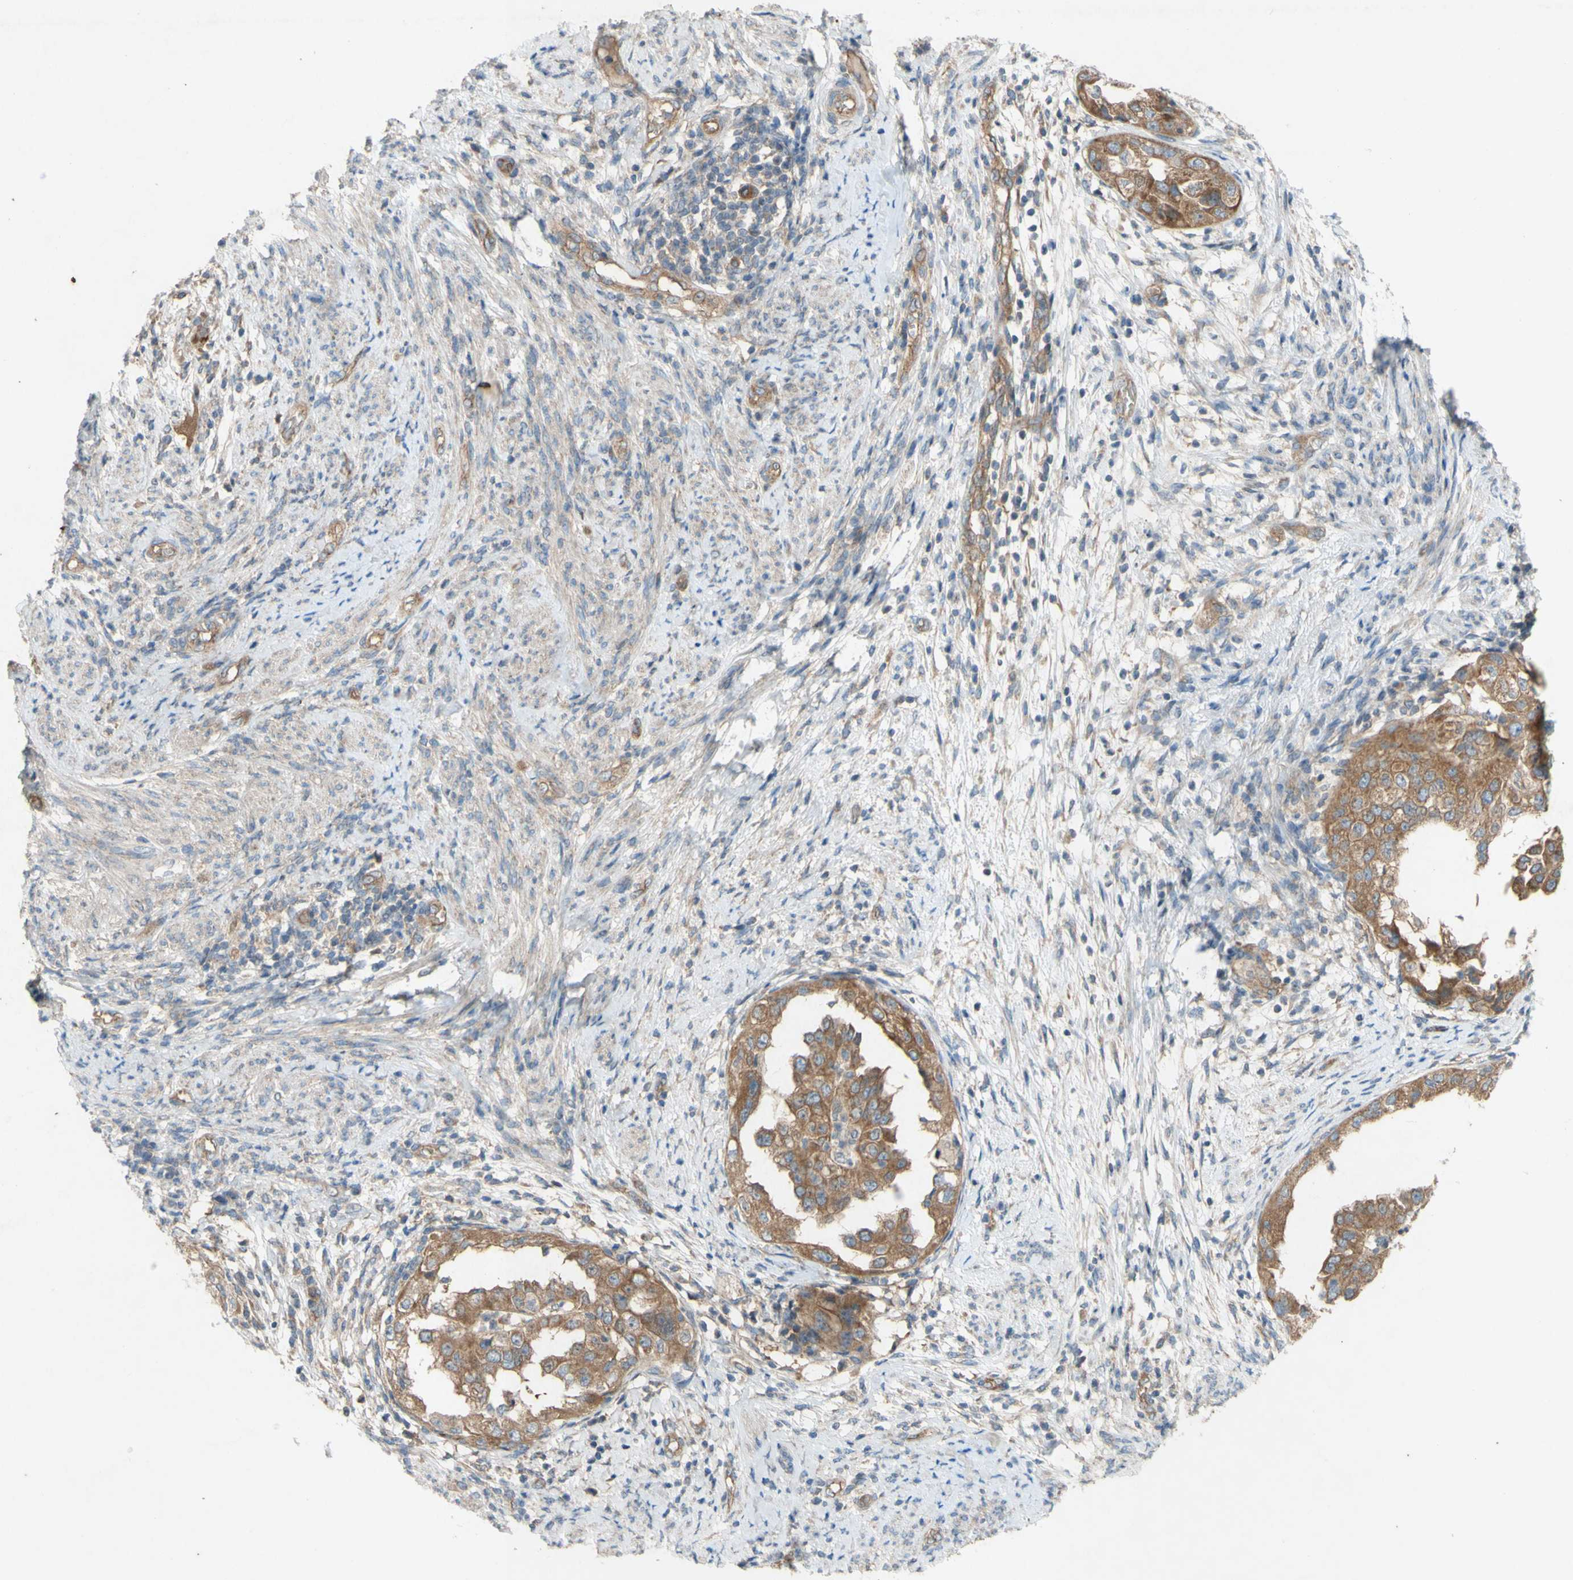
{"staining": {"intensity": "moderate", "quantity": "25%-75%", "location": "cytoplasmic/membranous"}, "tissue": "endometrial cancer", "cell_type": "Tumor cells", "image_type": "cancer", "snomed": [{"axis": "morphology", "description": "Adenocarcinoma, NOS"}, {"axis": "topography", "description": "Endometrium"}], "caption": "A histopathology image of endometrial cancer (adenocarcinoma) stained for a protein displays moderate cytoplasmic/membranous brown staining in tumor cells. (Brightfield microscopy of DAB IHC at high magnification).", "gene": "TST", "patient": {"sex": "female", "age": 85}}